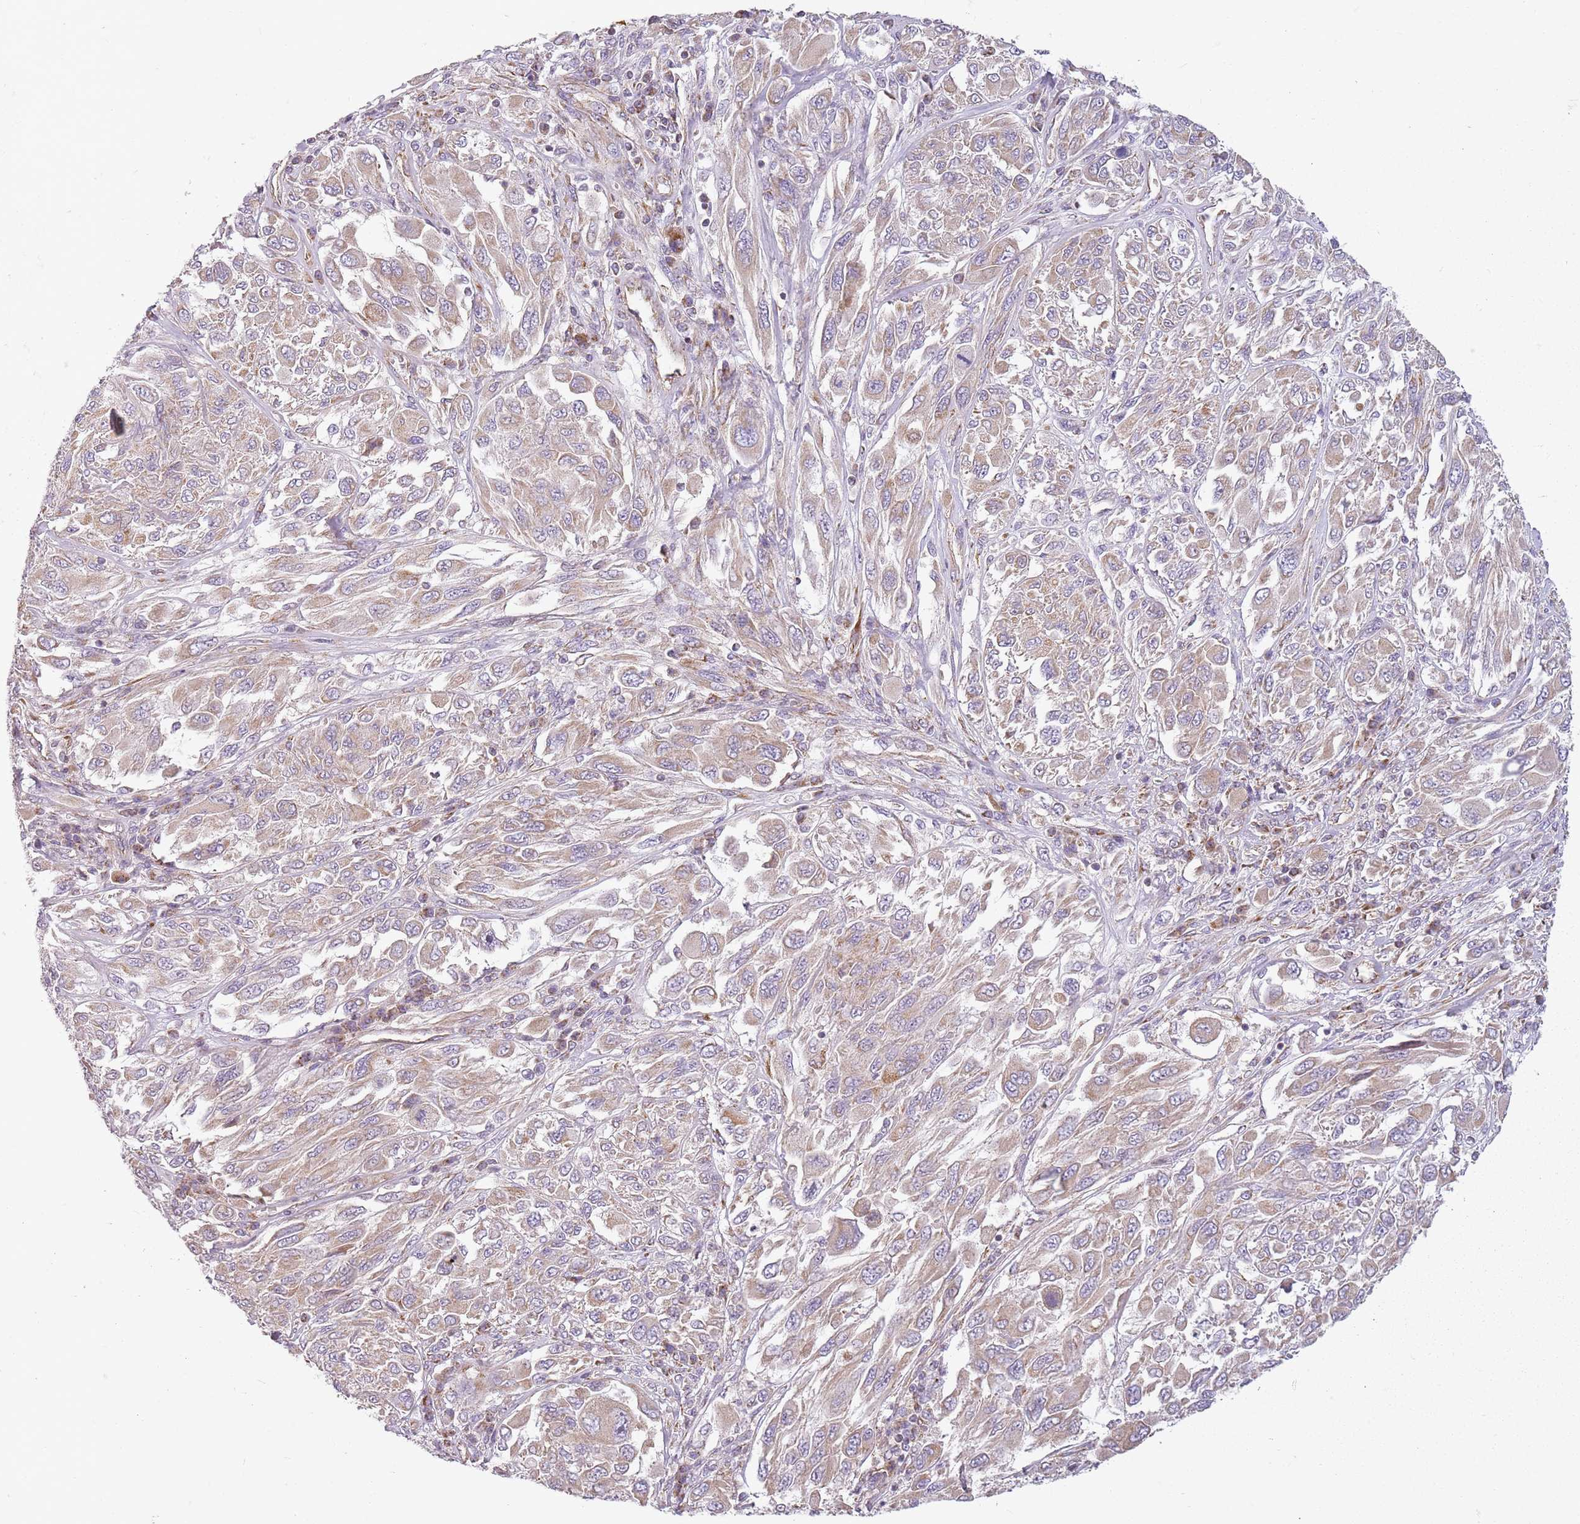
{"staining": {"intensity": "weak", "quantity": "25%-75%", "location": "cytoplasmic/membranous"}, "tissue": "melanoma", "cell_type": "Tumor cells", "image_type": "cancer", "snomed": [{"axis": "morphology", "description": "Malignant melanoma, NOS"}, {"axis": "topography", "description": "Skin"}], "caption": "This is an image of immunohistochemistry (IHC) staining of melanoma, which shows weak expression in the cytoplasmic/membranous of tumor cells.", "gene": "TMEM200C", "patient": {"sex": "female", "age": 91}}